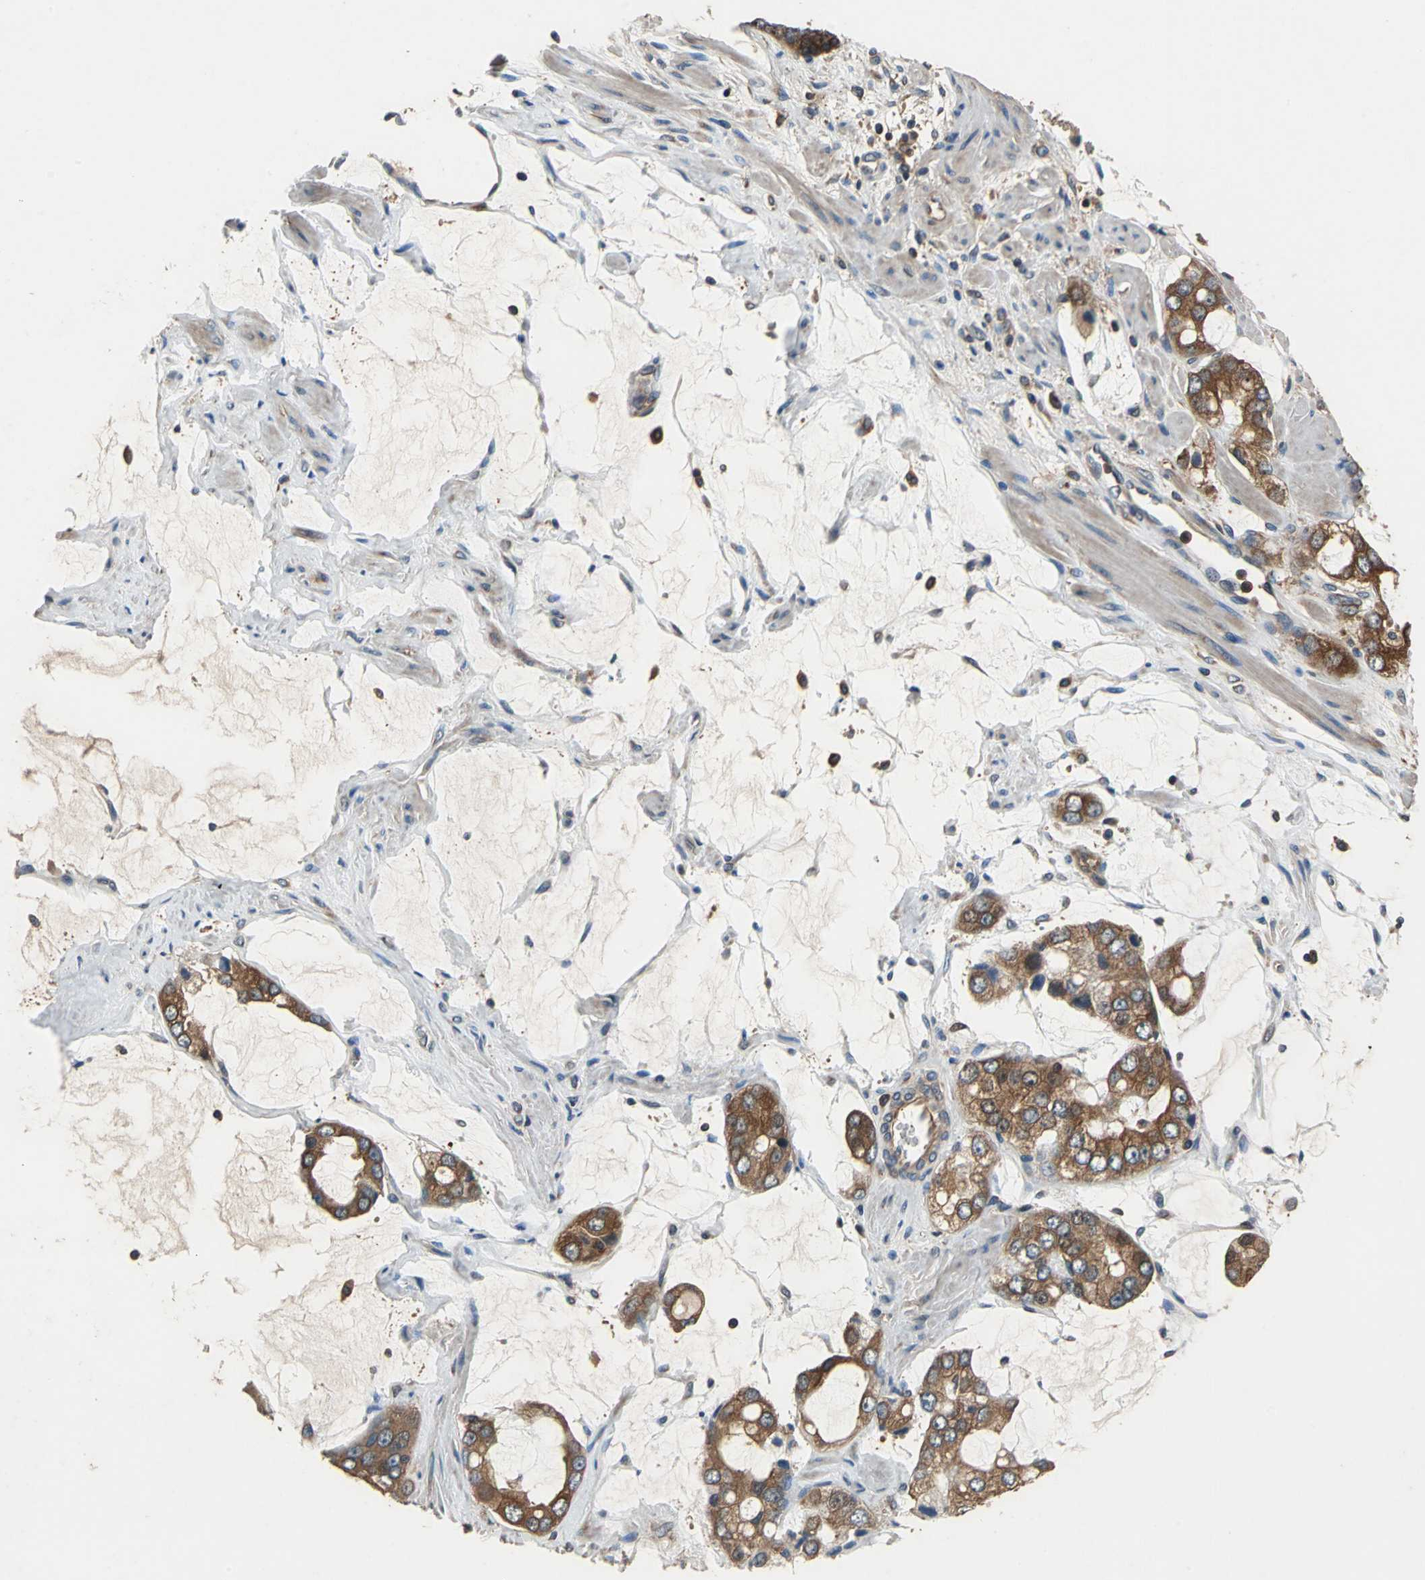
{"staining": {"intensity": "strong", "quantity": ">75%", "location": "cytoplasmic/membranous"}, "tissue": "prostate cancer", "cell_type": "Tumor cells", "image_type": "cancer", "snomed": [{"axis": "morphology", "description": "Adenocarcinoma, High grade"}, {"axis": "topography", "description": "Prostate"}], "caption": "Protein expression analysis of human high-grade adenocarcinoma (prostate) reveals strong cytoplasmic/membranous expression in about >75% of tumor cells.", "gene": "CAPN1", "patient": {"sex": "male", "age": 67}}